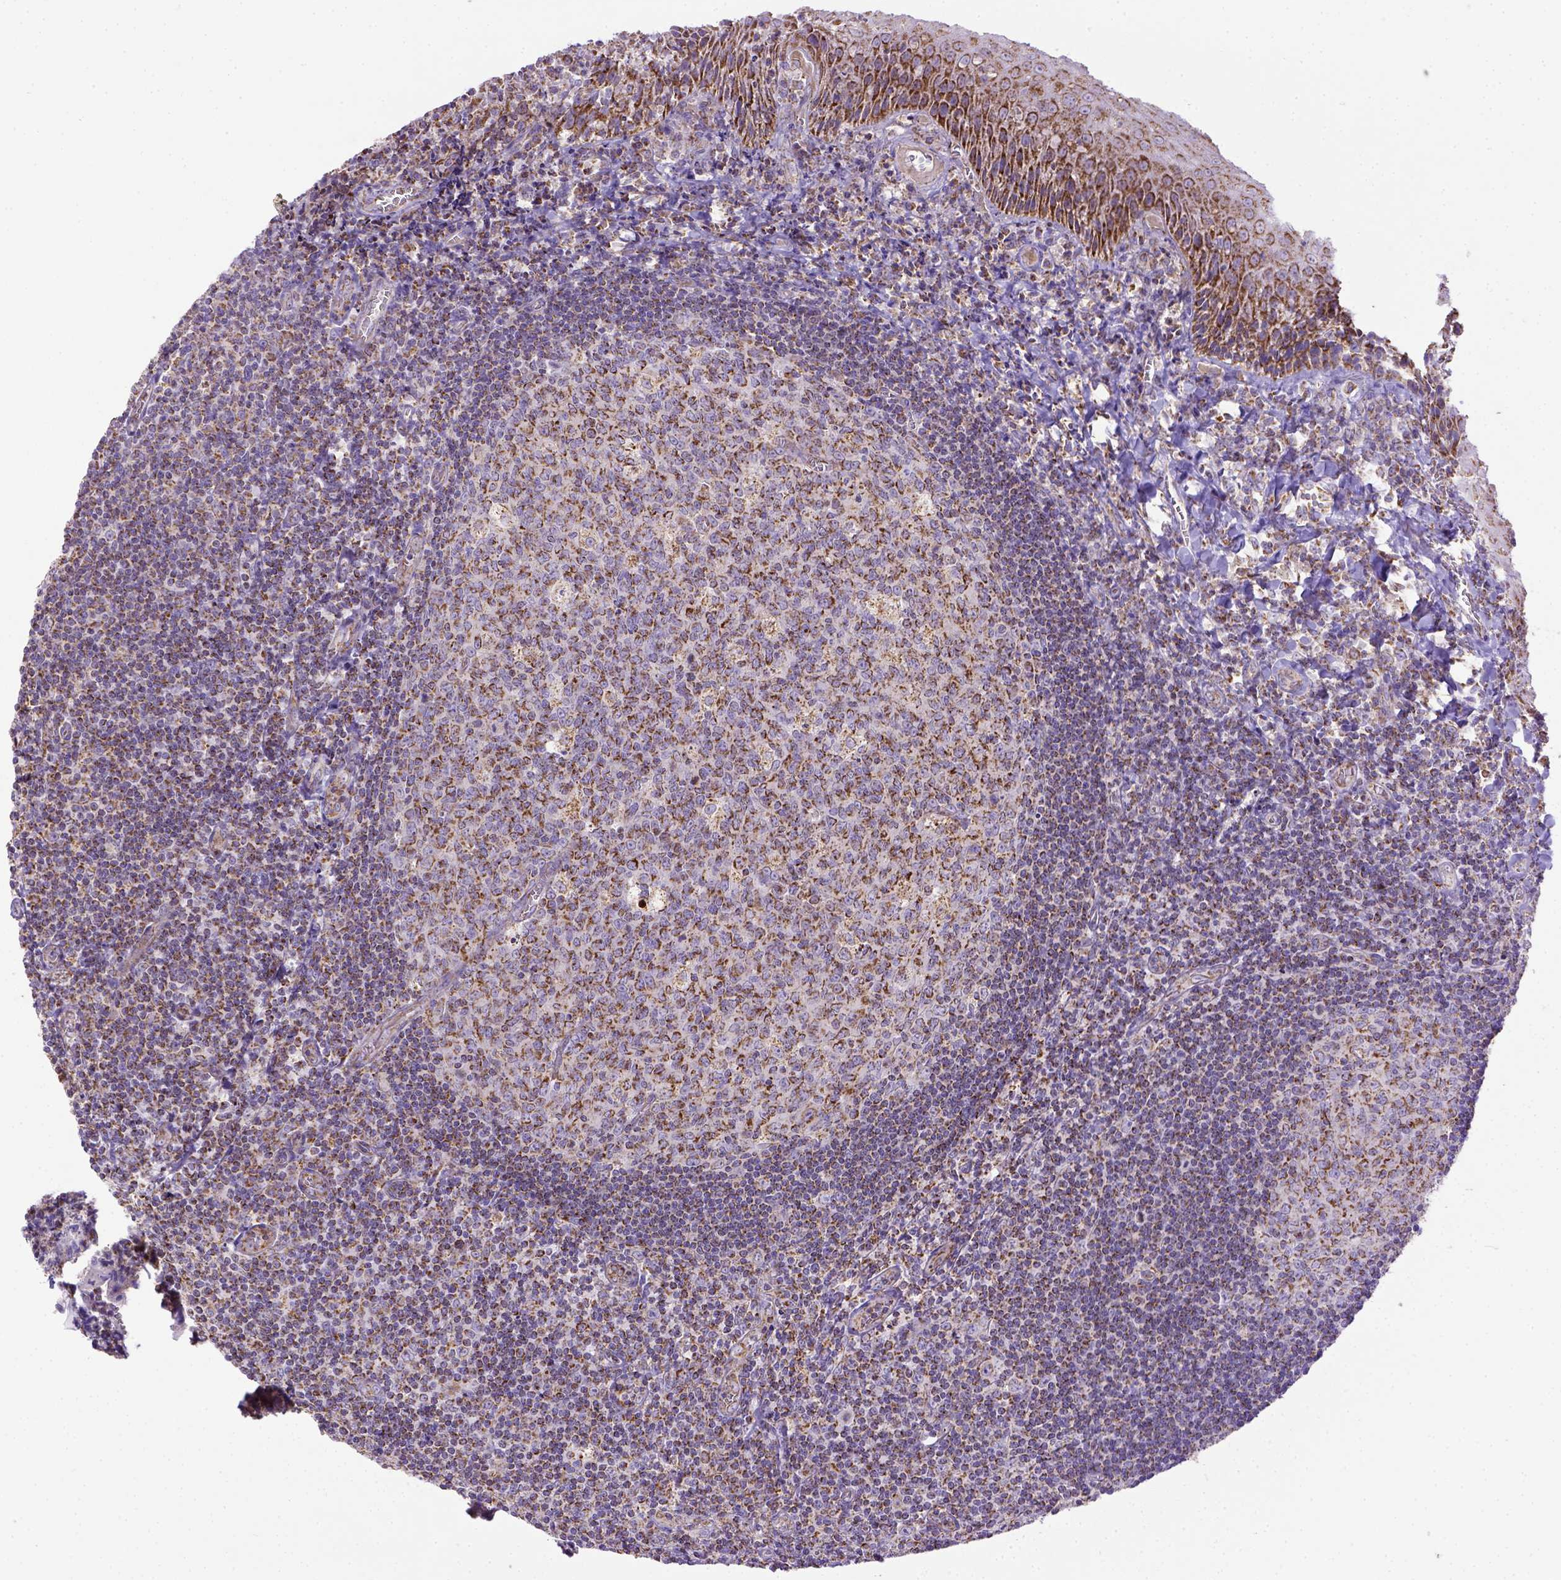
{"staining": {"intensity": "strong", "quantity": ">75%", "location": "cytoplasmic/membranous"}, "tissue": "tonsil", "cell_type": "Germinal center cells", "image_type": "normal", "snomed": [{"axis": "morphology", "description": "Normal tissue, NOS"}, {"axis": "morphology", "description": "Inflammation, NOS"}, {"axis": "topography", "description": "Tonsil"}], "caption": "Protein expression by immunohistochemistry (IHC) reveals strong cytoplasmic/membranous expression in approximately >75% of germinal center cells in normal tonsil. Using DAB (3,3'-diaminobenzidine) (brown) and hematoxylin (blue) stains, captured at high magnification using brightfield microscopy.", "gene": "MT", "patient": {"sex": "female", "age": 31}}